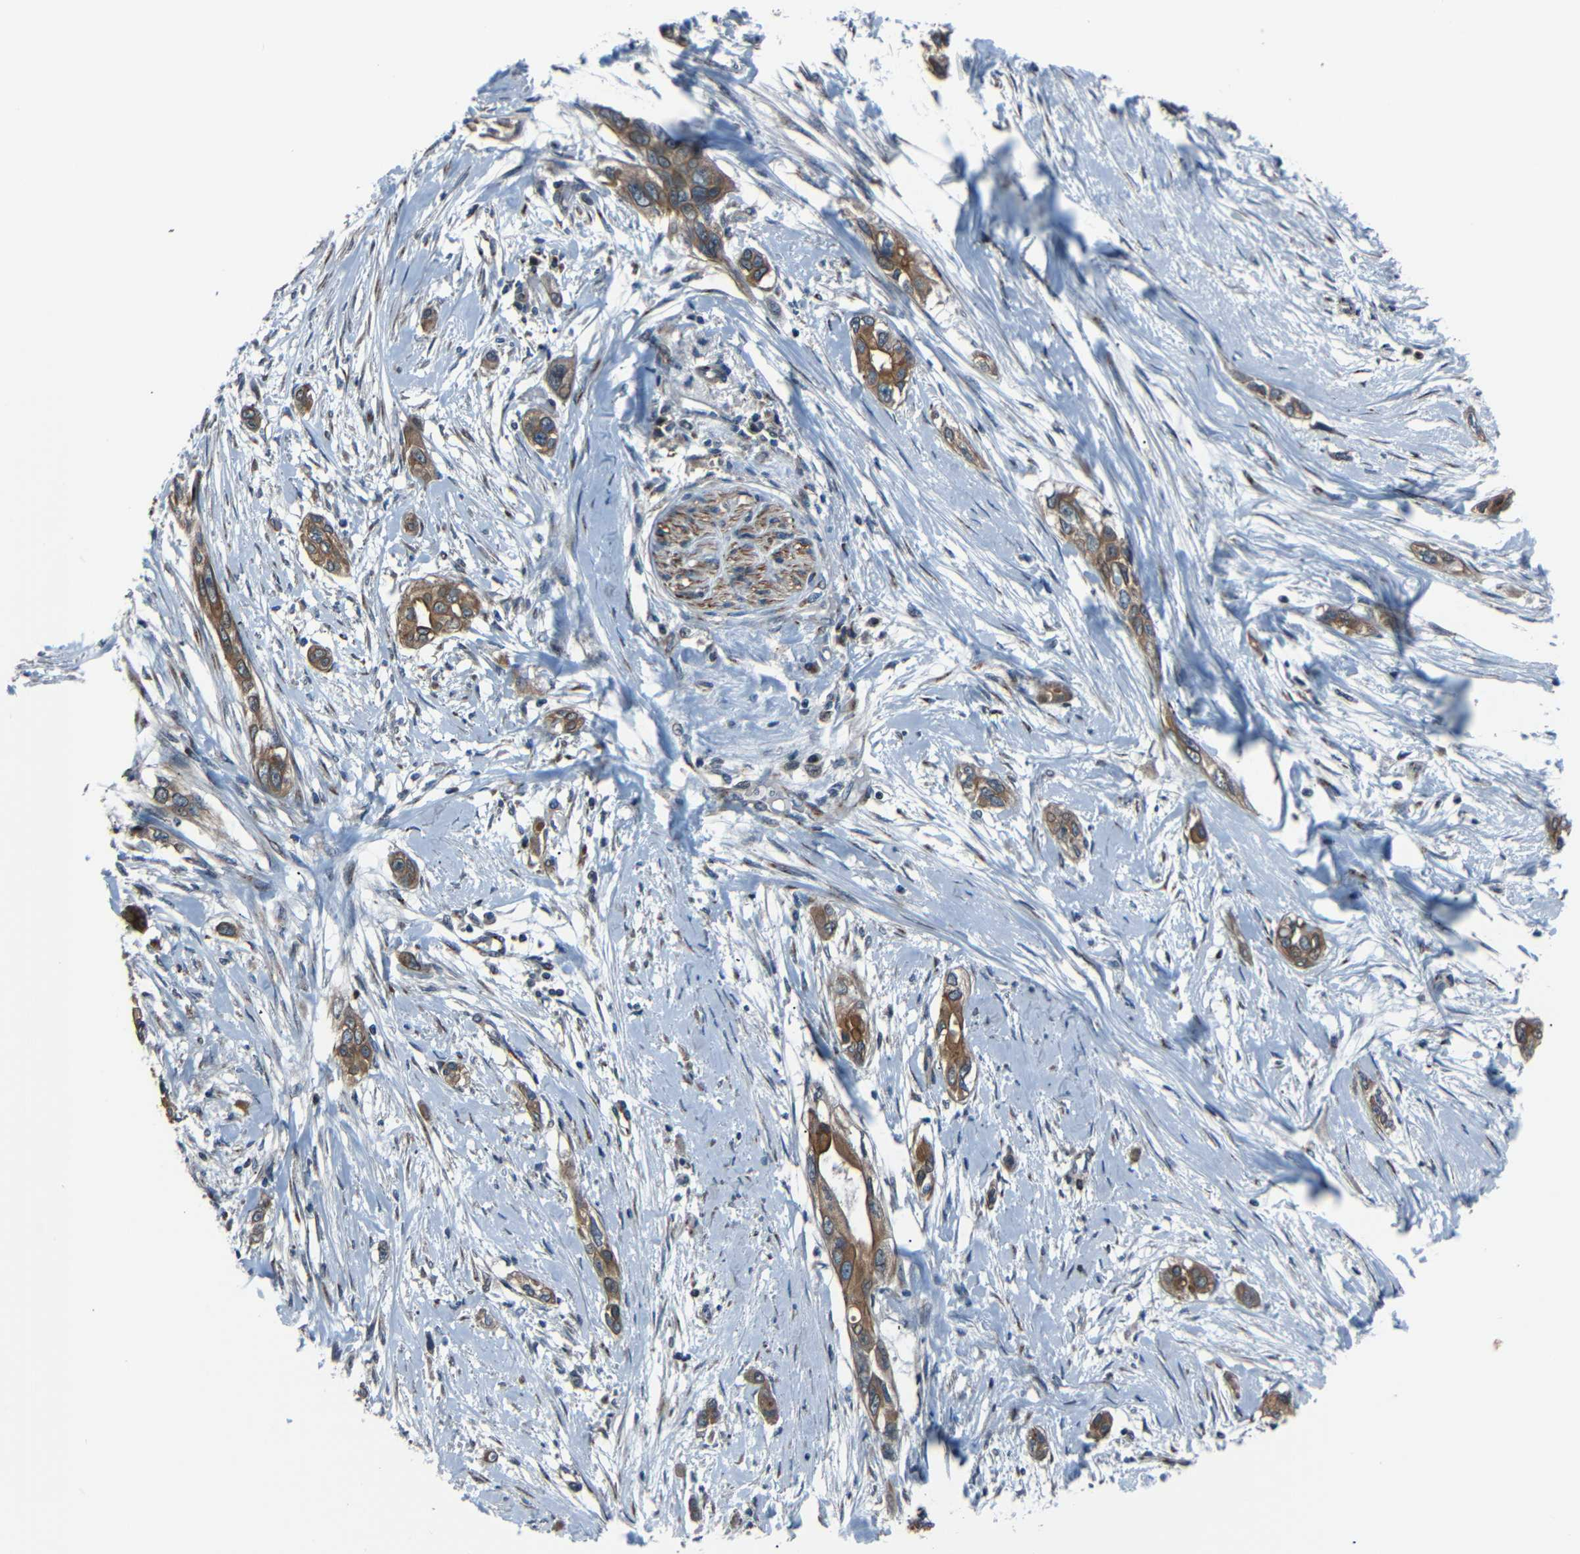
{"staining": {"intensity": "moderate", "quantity": ">75%", "location": "cytoplasmic/membranous"}, "tissue": "pancreatic cancer", "cell_type": "Tumor cells", "image_type": "cancer", "snomed": [{"axis": "morphology", "description": "Adenocarcinoma, NOS"}, {"axis": "topography", "description": "Pancreas"}], "caption": "A micrograph of pancreatic cancer stained for a protein displays moderate cytoplasmic/membranous brown staining in tumor cells. Using DAB (3,3'-diaminobenzidine) (brown) and hematoxylin (blue) stains, captured at high magnification using brightfield microscopy.", "gene": "AKAP9", "patient": {"sex": "female", "age": 60}}